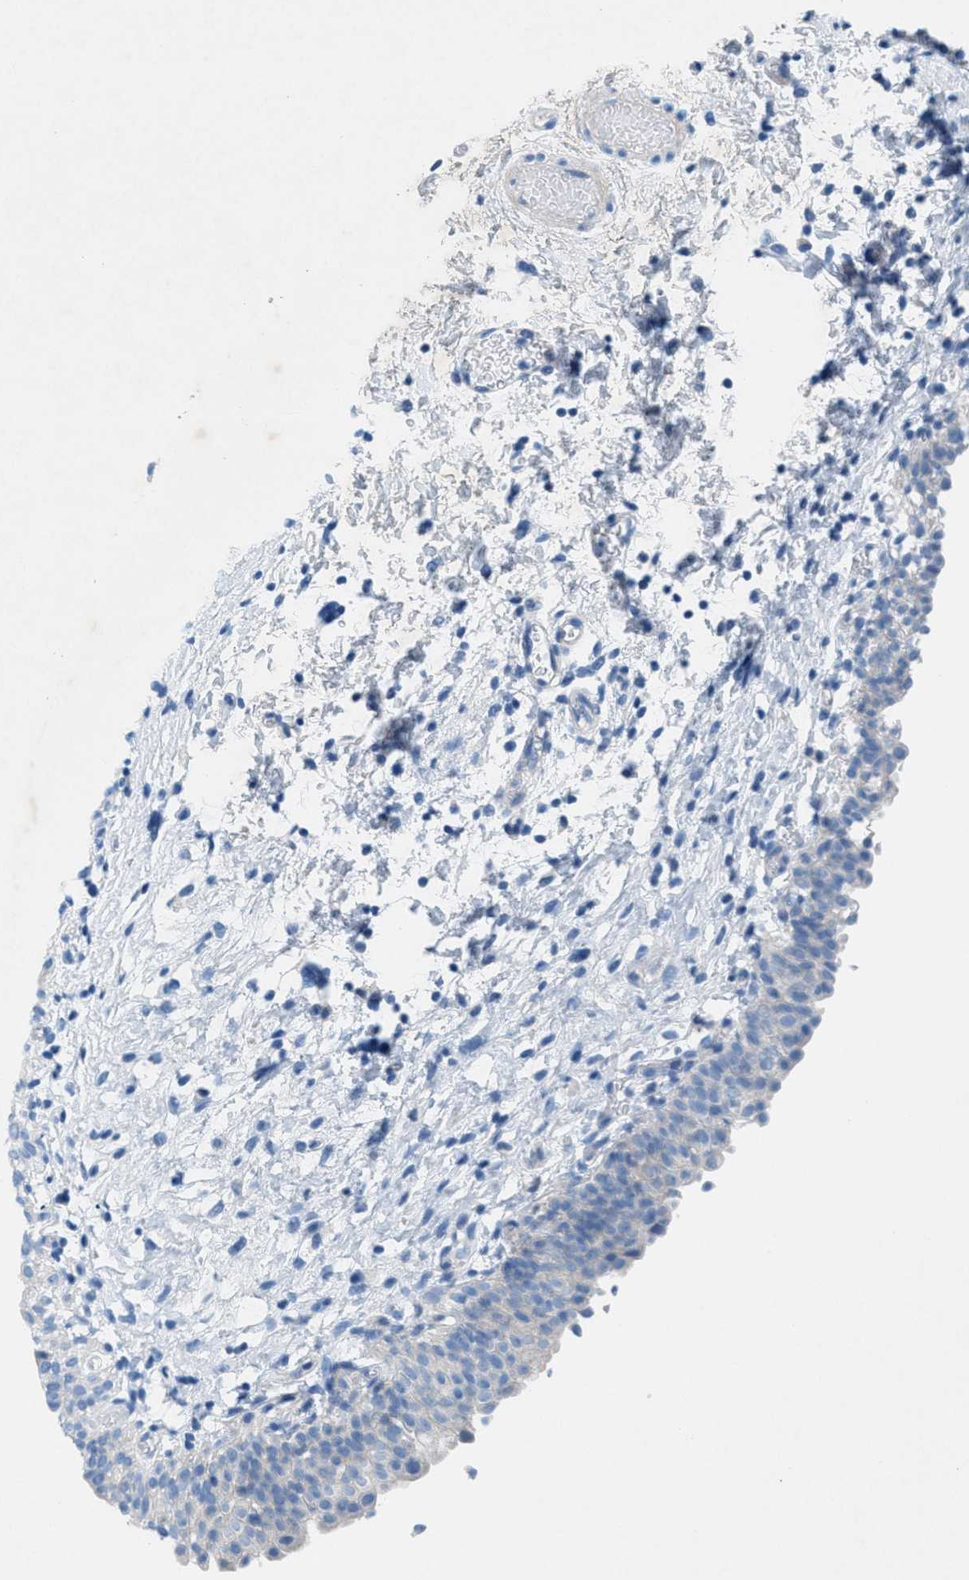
{"staining": {"intensity": "weak", "quantity": "25%-75%", "location": "cytoplasmic/membranous"}, "tissue": "urinary bladder", "cell_type": "Urothelial cells", "image_type": "normal", "snomed": [{"axis": "morphology", "description": "Normal tissue, NOS"}, {"axis": "topography", "description": "Urinary bladder"}], "caption": "Immunohistochemistry of normal urinary bladder reveals low levels of weak cytoplasmic/membranous expression in approximately 25%-75% of urothelial cells.", "gene": "GALNT17", "patient": {"sex": "male", "age": 55}}